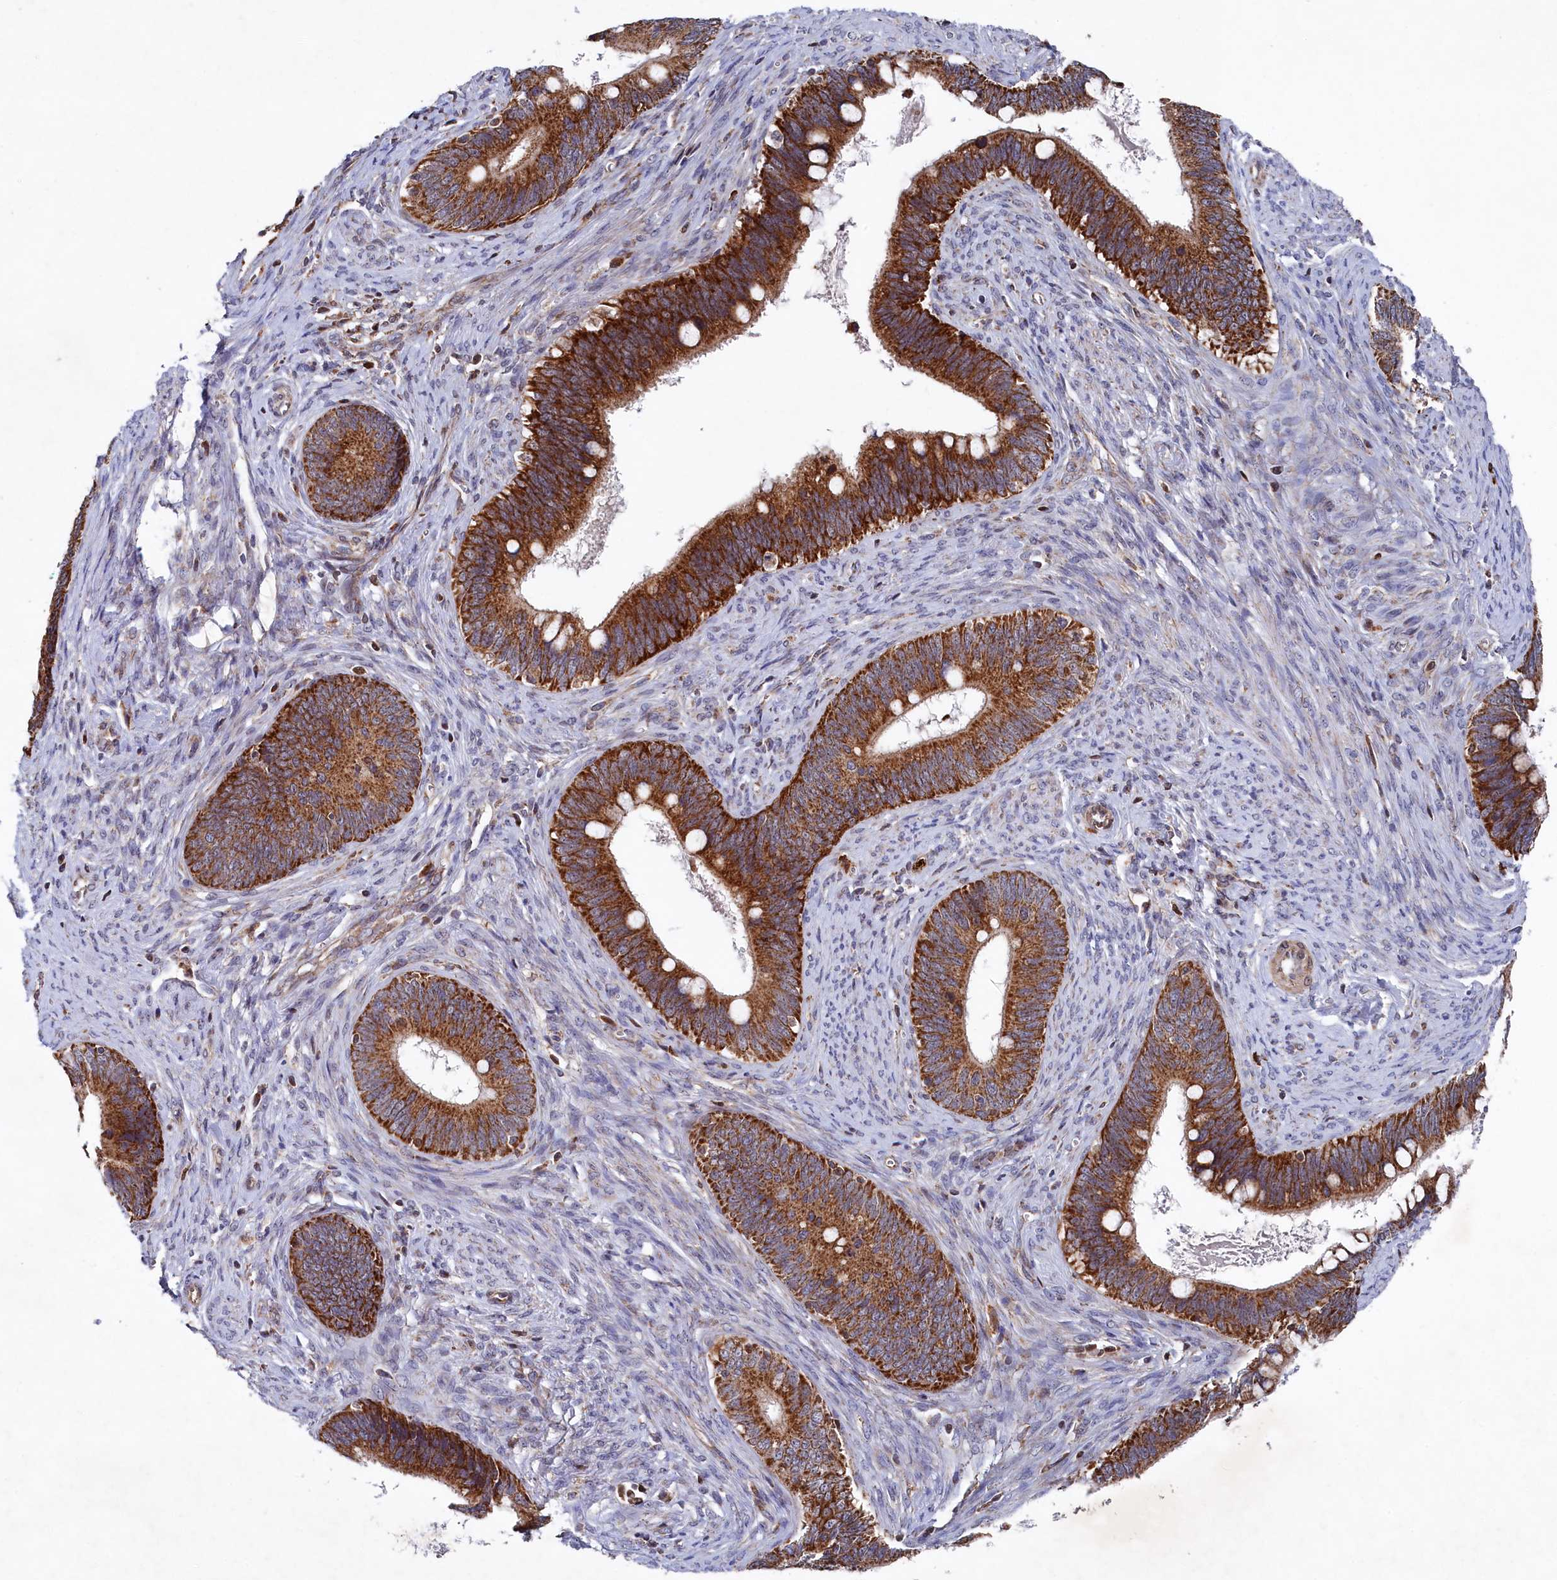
{"staining": {"intensity": "strong", "quantity": ">75%", "location": "cytoplasmic/membranous"}, "tissue": "cervical cancer", "cell_type": "Tumor cells", "image_type": "cancer", "snomed": [{"axis": "morphology", "description": "Adenocarcinoma, NOS"}, {"axis": "topography", "description": "Cervix"}], "caption": "This is an image of IHC staining of adenocarcinoma (cervical), which shows strong staining in the cytoplasmic/membranous of tumor cells.", "gene": "CHCHD1", "patient": {"sex": "female", "age": 42}}